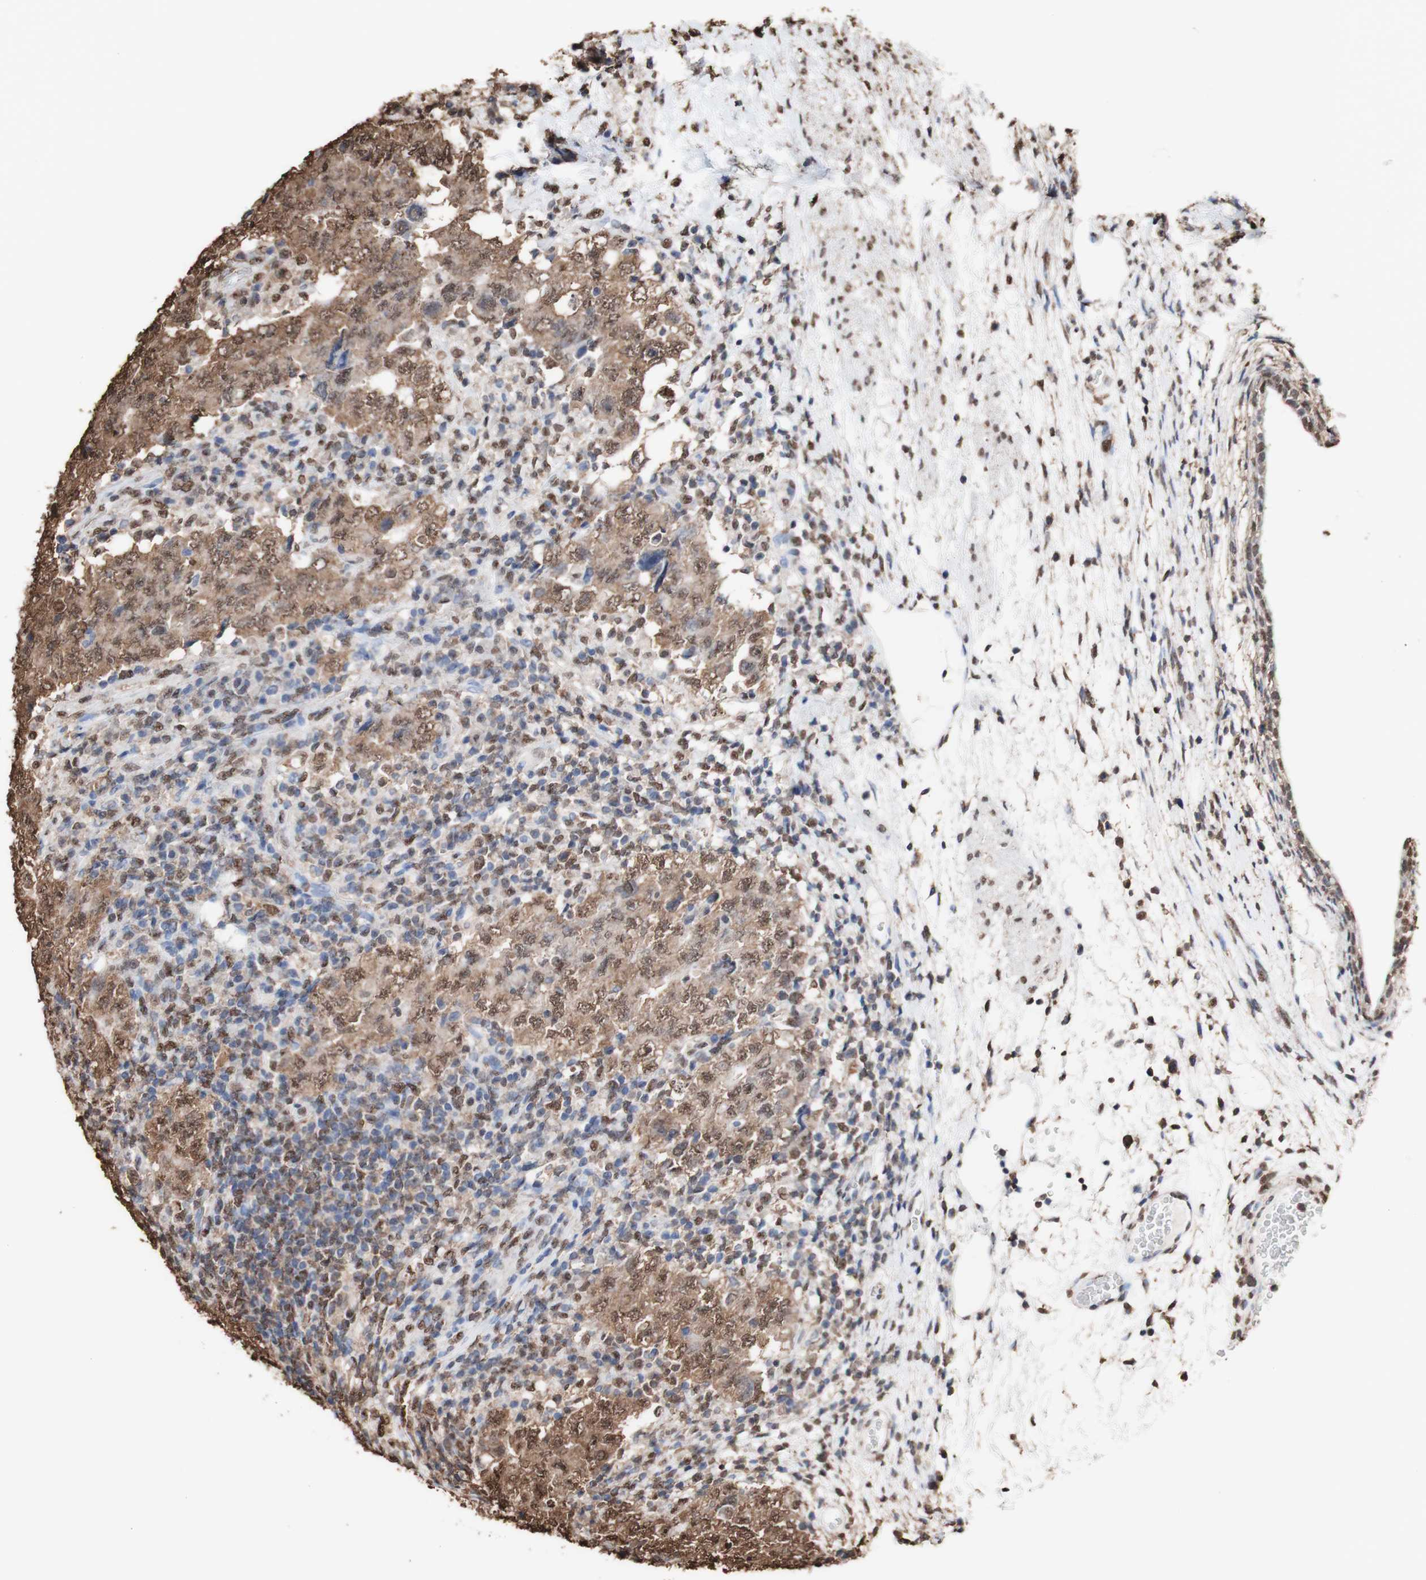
{"staining": {"intensity": "moderate", "quantity": ">75%", "location": "cytoplasmic/membranous,nuclear"}, "tissue": "testis cancer", "cell_type": "Tumor cells", "image_type": "cancer", "snomed": [{"axis": "morphology", "description": "Carcinoma, Embryonal, NOS"}, {"axis": "topography", "description": "Testis"}], "caption": "A medium amount of moderate cytoplasmic/membranous and nuclear staining is appreciated in about >75% of tumor cells in embryonal carcinoma (testis) tissue. Nuclei are stained in blue.", "gene": "PIDD1", "patient": {"sex": "male", "age": 26}}